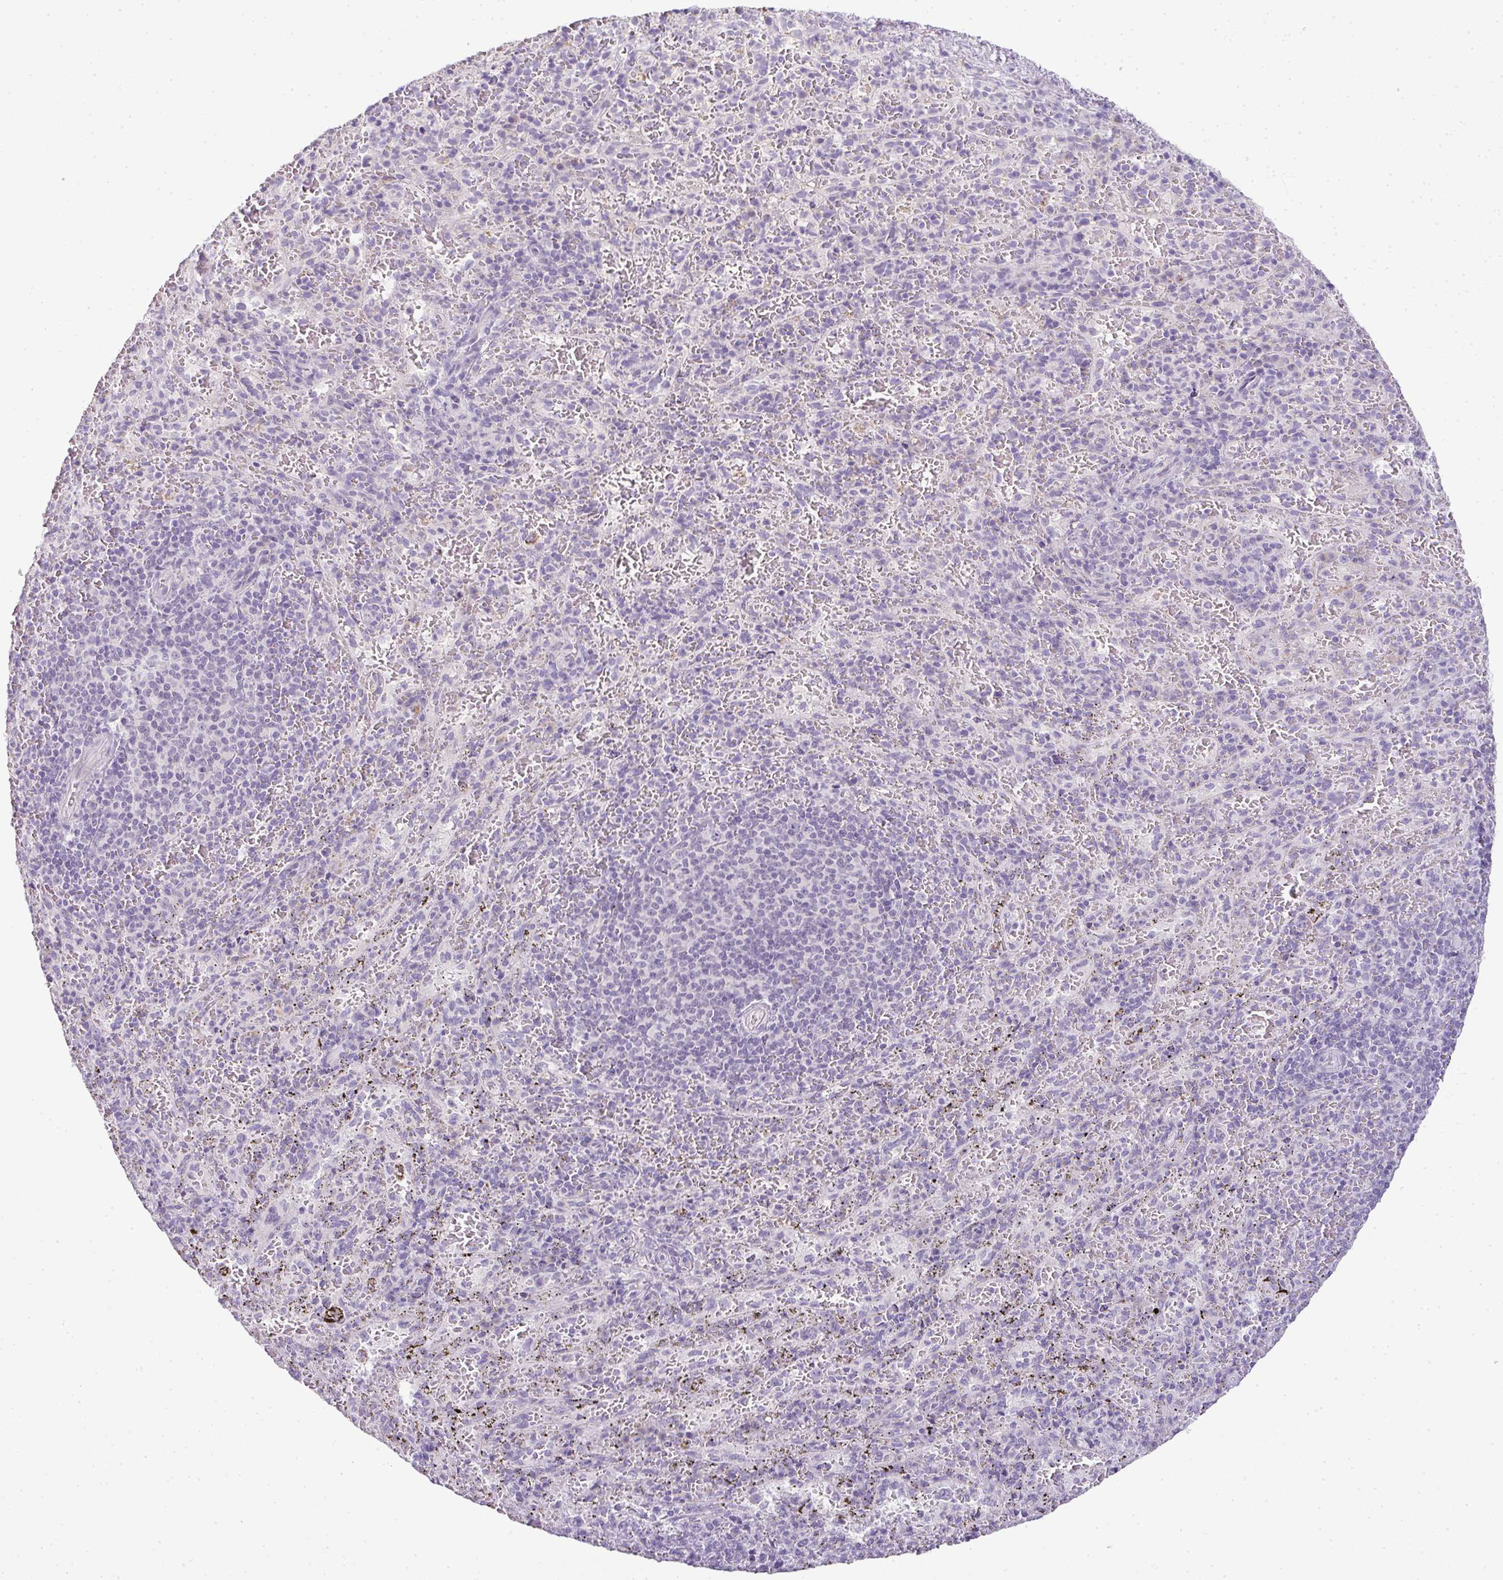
{"staining": {"intensity": "negative", "quantity": "none", "location": "none"}, "tissue": "spleen", "cell_type": "Cells in red pulp", "image_type": "normal", "snomed": [{"axis": "morphology", "description": "Normal tissue, NOS"}, {"axis": "topography", "description": "Spleen"}], "caption": "Immunohistochemistry (IHC) of unremarkable spleen demonstrates no positivity in cells in red pulp. (Immunohistochemistry (IHC), brightfield microscopy, high magnification).", "gene": "CMPK1", "patient": {"sex": "male", "age": 57}}